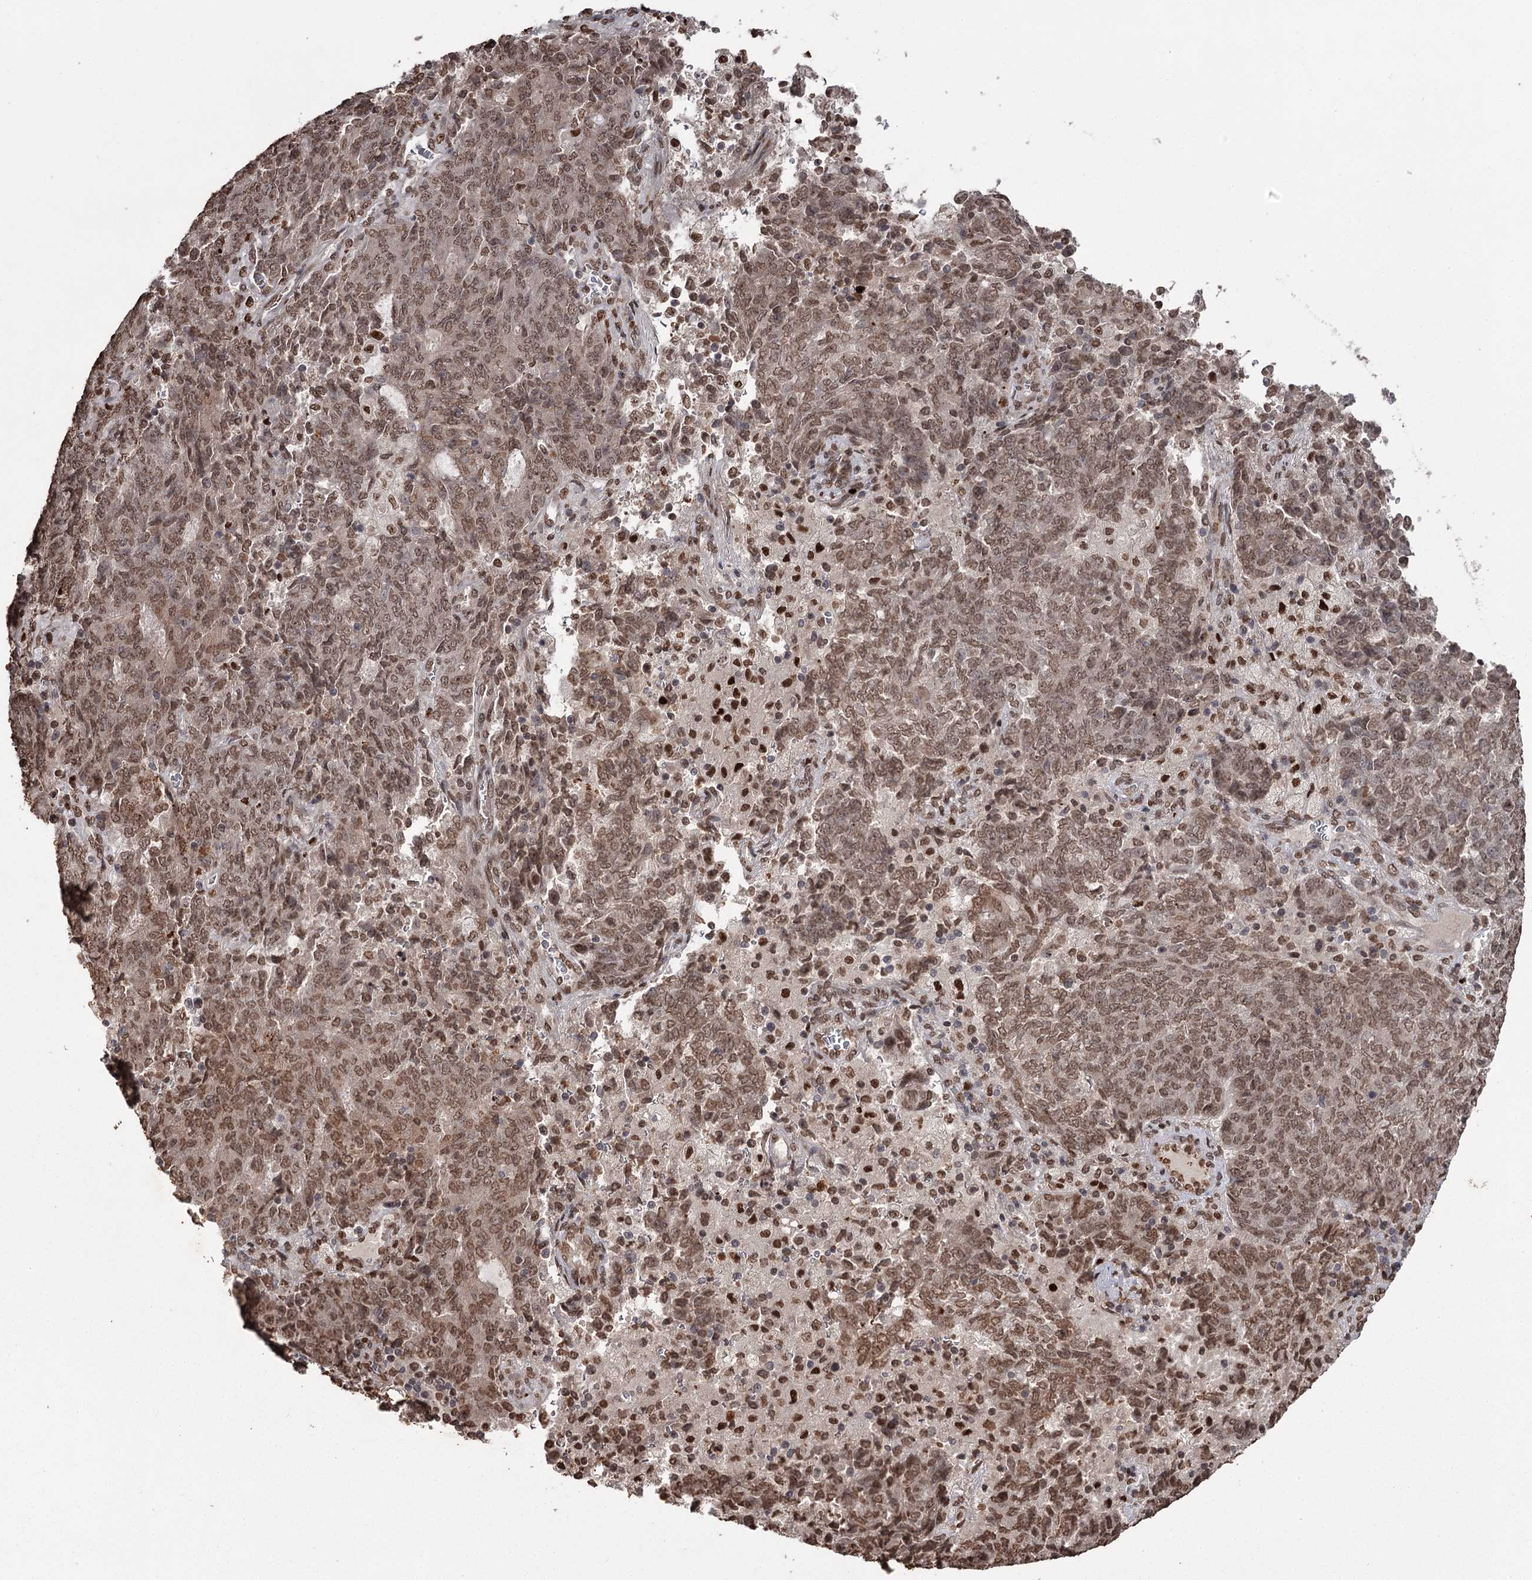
{"staining": {"intensity": "moderate", "quantity": ">75%", "location": "nuclear"}, "tissue": "endometrial cancer", "cell_type": "Tumor cells", "image_type": "cancer", "snomed": [{"axis": "morphology", "description": "Adenocarcinoma, NOS"}, {"axis": "topography", "description": "Endometrium"}], "caption": "Adenocarcinoma (endometrial) stained with DAB immunohistochemistry (IHC) demonstrates medium levels of moderate nuclear positivity in about >75% of tumor cells. (DAB (3,3'-diaminobenzidine) IHC, brown staining for protein, blue staining for nuclei).", "gene": "THYN1", "patient": {"sex": "female", "age": 80}}